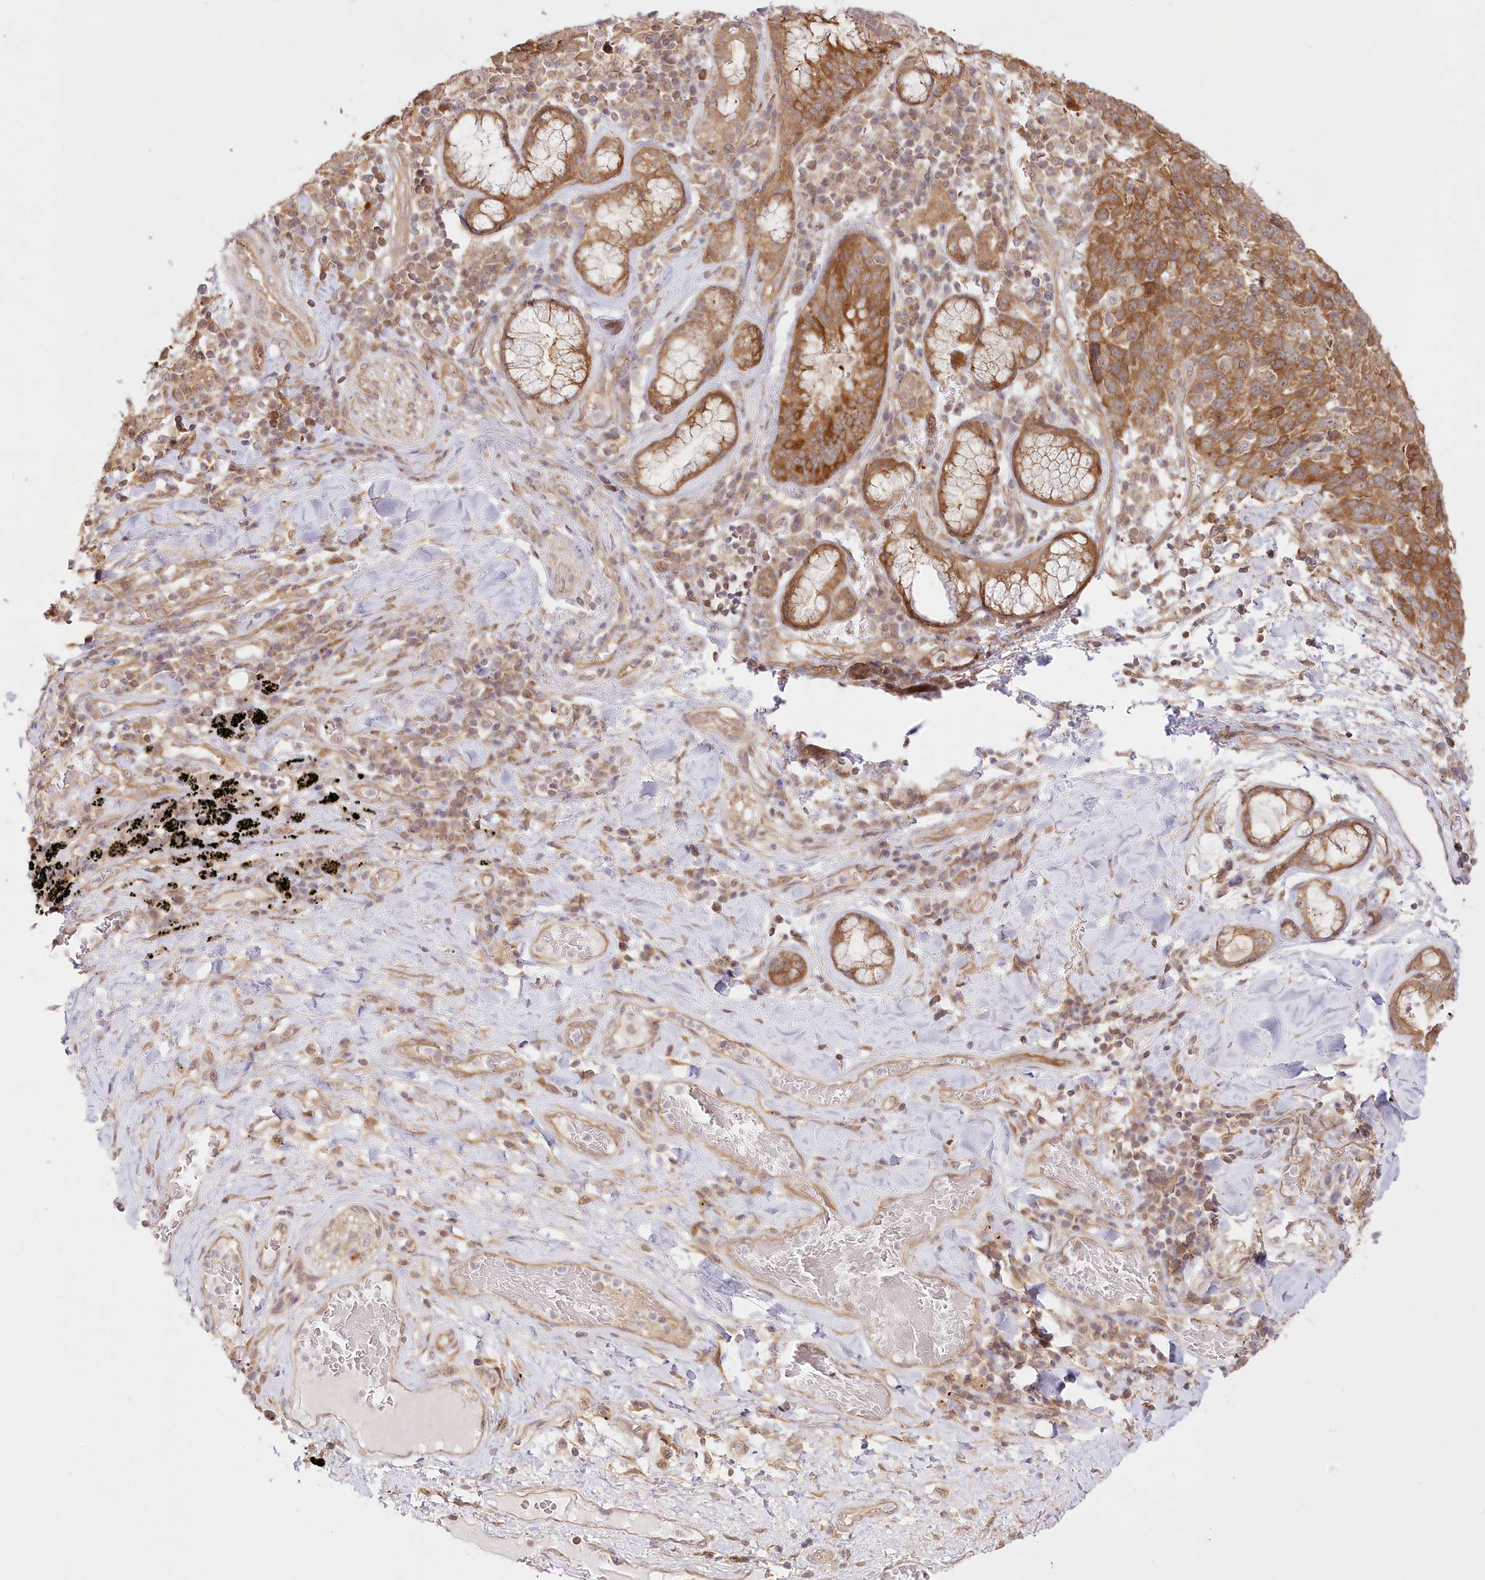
{"staining": {"intensity": "moderate", "quantity": ">75%", "location": "cytoplasmic/membranous"}, "tissue": "lung cancer", "cell_type": "Tumor cells", "image_type": "cancer", "snomed": [{"axis": "morphology", "description": "Squamous cell carcinoma, NOS"}, {"axis": "topography", "description": "Lung"}], "caption": "High-magnification brightfield microscopy of lung cancer (squamous cell carcinoma) stained with DAB (3,3'-diaminobenzidine) (brown) and counterstained with hematoxylin (blue). tumor cells exhibit moderate cytoplasmic/membranous staining is appreciated in approximately>75% of cells. Nuclei are stained in blue.", "gene": "INPP4B", "patient": {"sex": "male", "age": 66}}